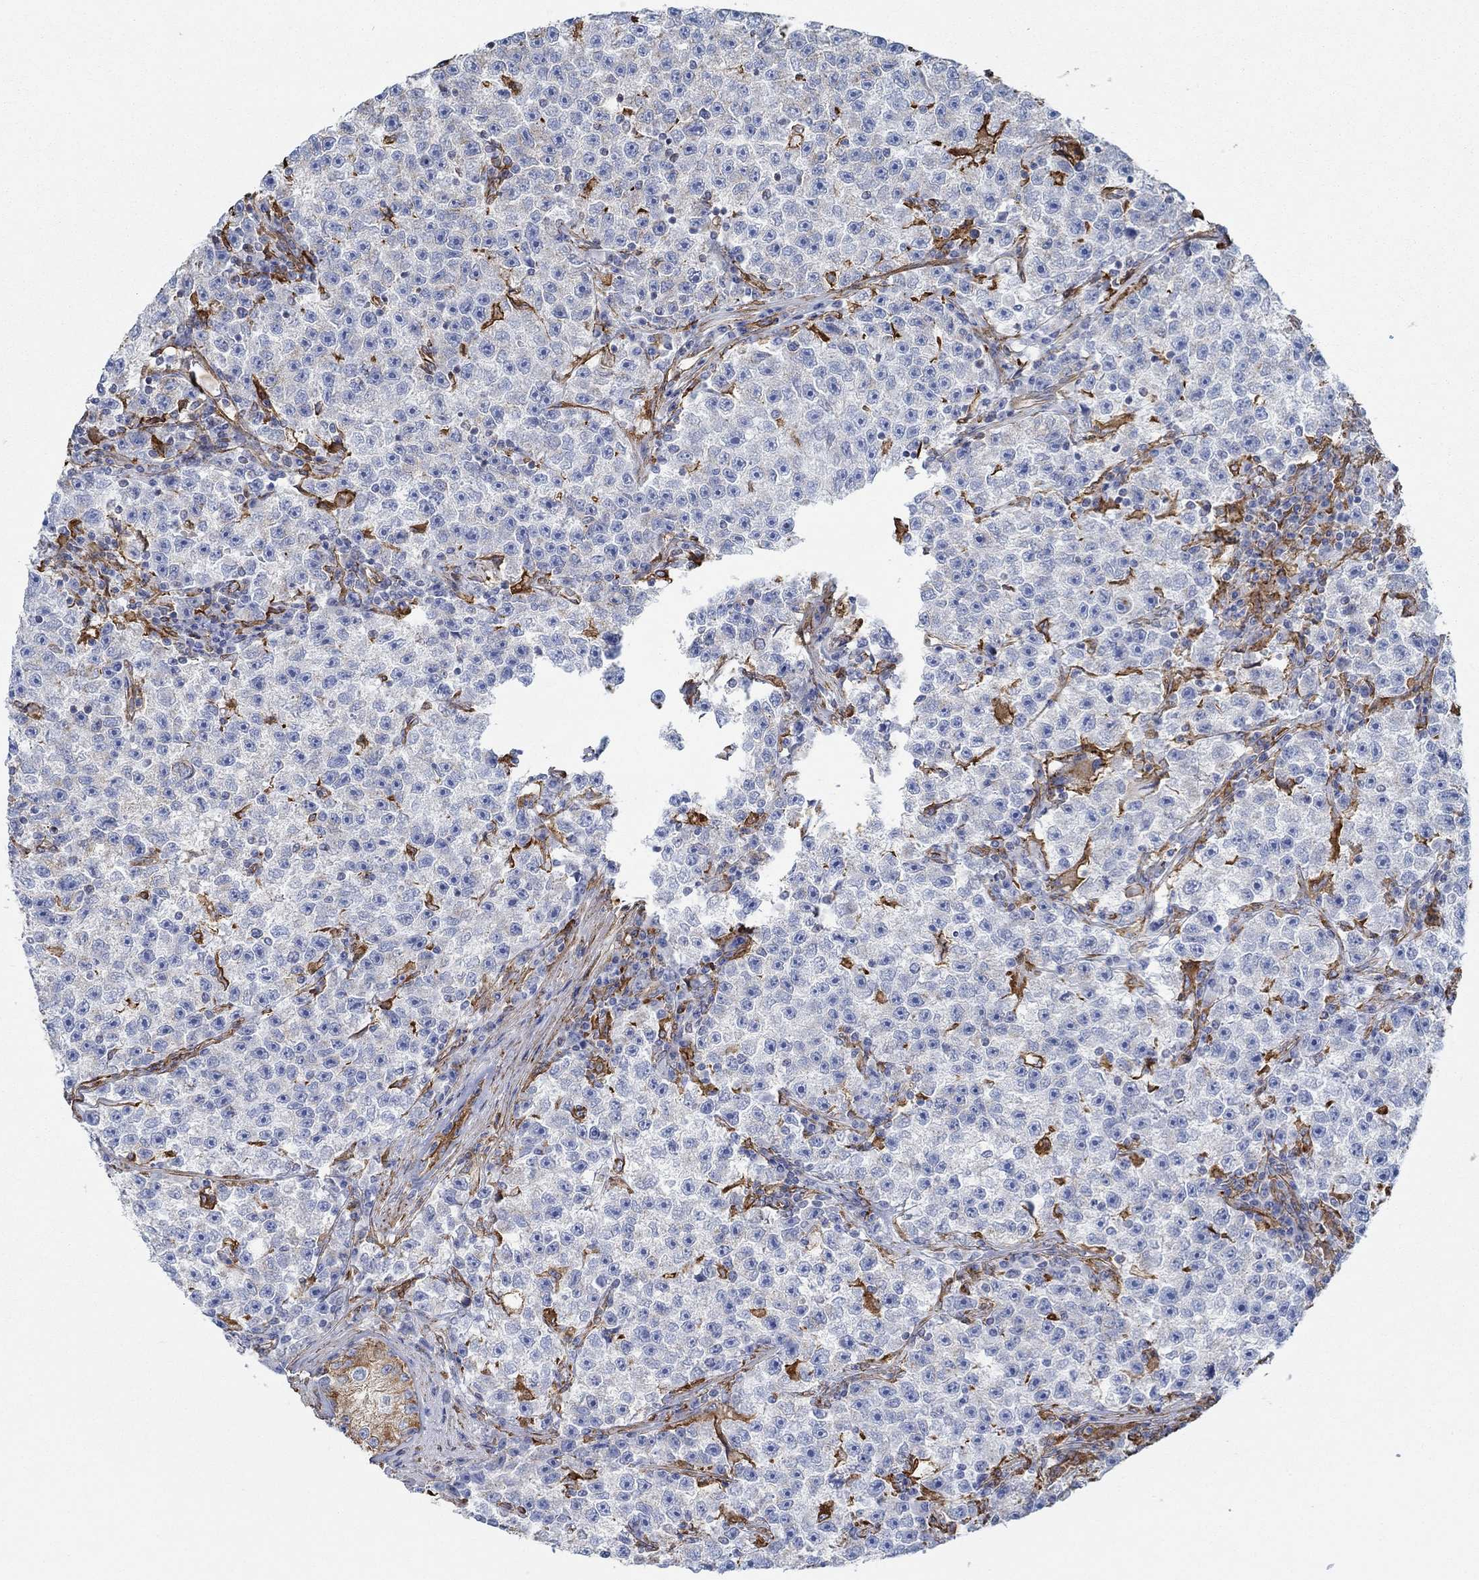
{"staining": {"intensity": "negative", "quantity": "none", "location": "none"}, "tissue": "testis cancer", "cell_type": "Tumor cells", "image_type": "cancer", "snomed": [{"axis": "morphology", "description": "Seminoma, NOS"}, {"axis": "topography", "description": "Testis"}], "caption": "Photomicrograph shows no significant protein expression in tumor cells of testis cancer.", "gene": "STC2", "patient": {"sex": "male", "age": 22}}